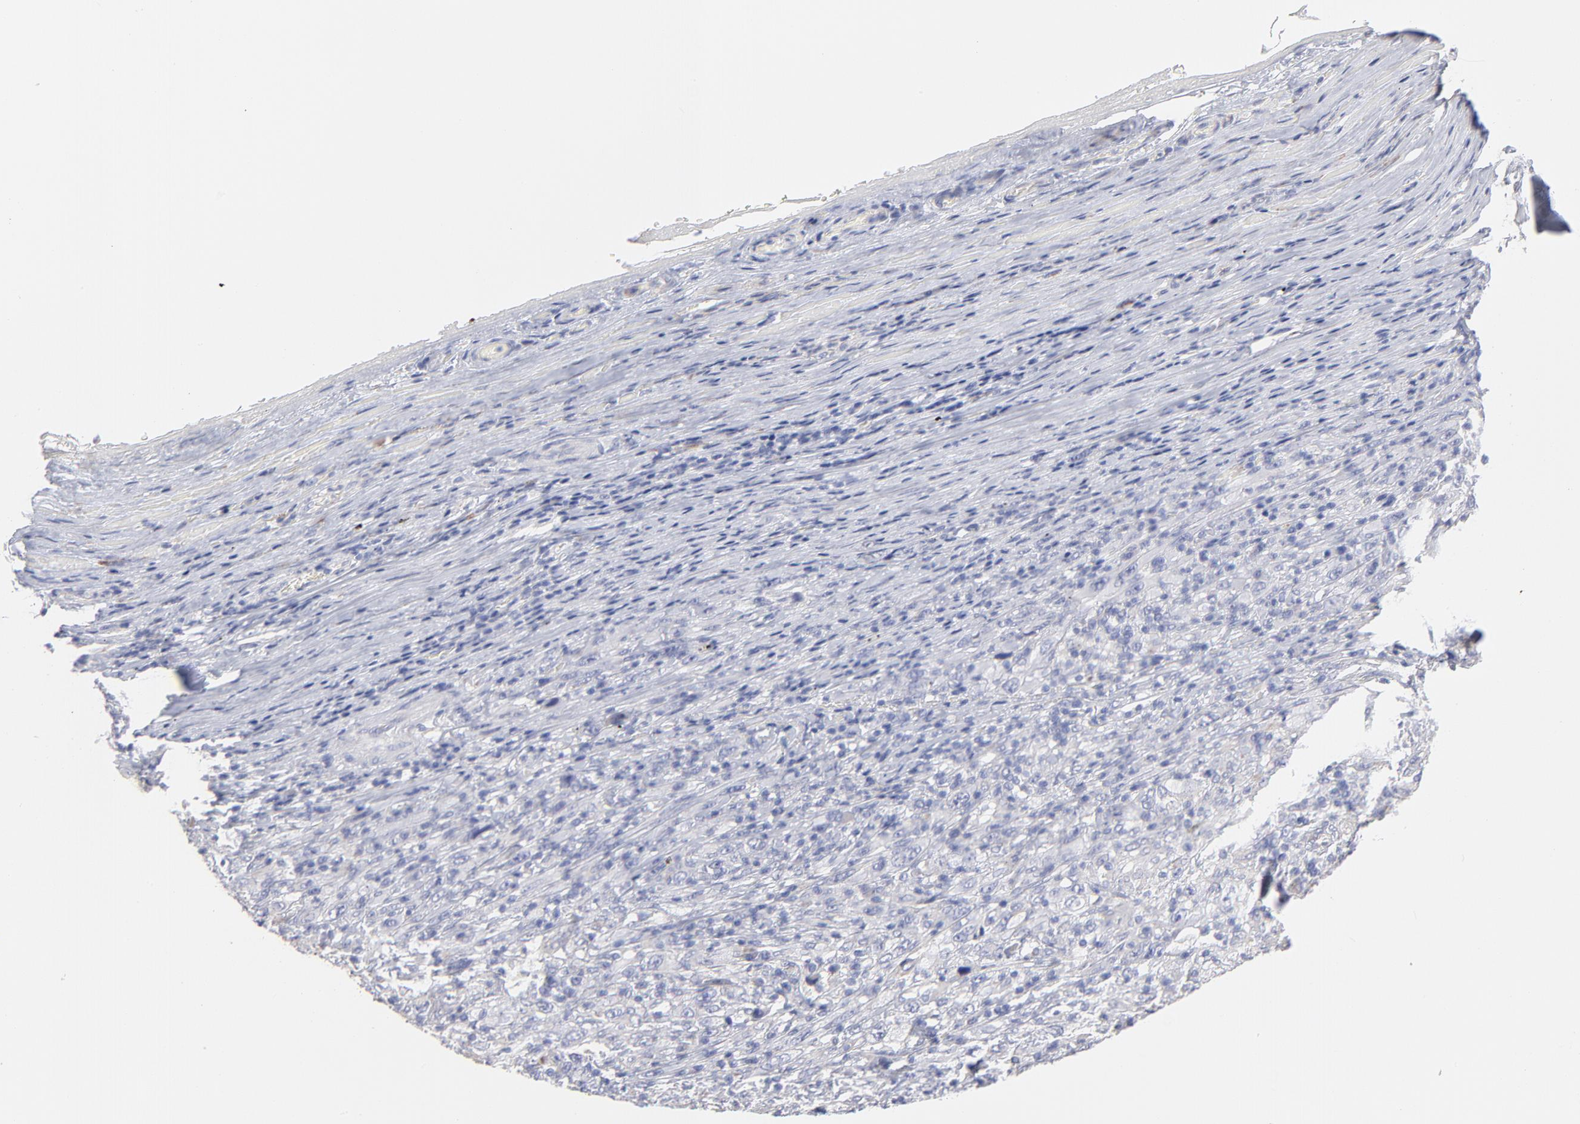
{"staining": {"intensity": "negative", "quantity": "none", "location": "none"}, "tissue": "melanoma", "cell_type": "Tumor cells", "image_type": "cancer", "snomed": [{"axis": "morphology", "description": "Malignant melanoma, Metastatic site"}, {"axis": "topography", "description": "Skin"}], "caption": "There is no significant staining in tumor cells of malignant melanoma (metastatic site). The staining was performed using DAB (3,3'-diaminobenzidine) to visualize the protein expression in brown, while the nuclei were stained in blue with hematoxylin (Magnification: 20x).", "gene": "TST", "patient": {"sex": "female", "age": 56}}